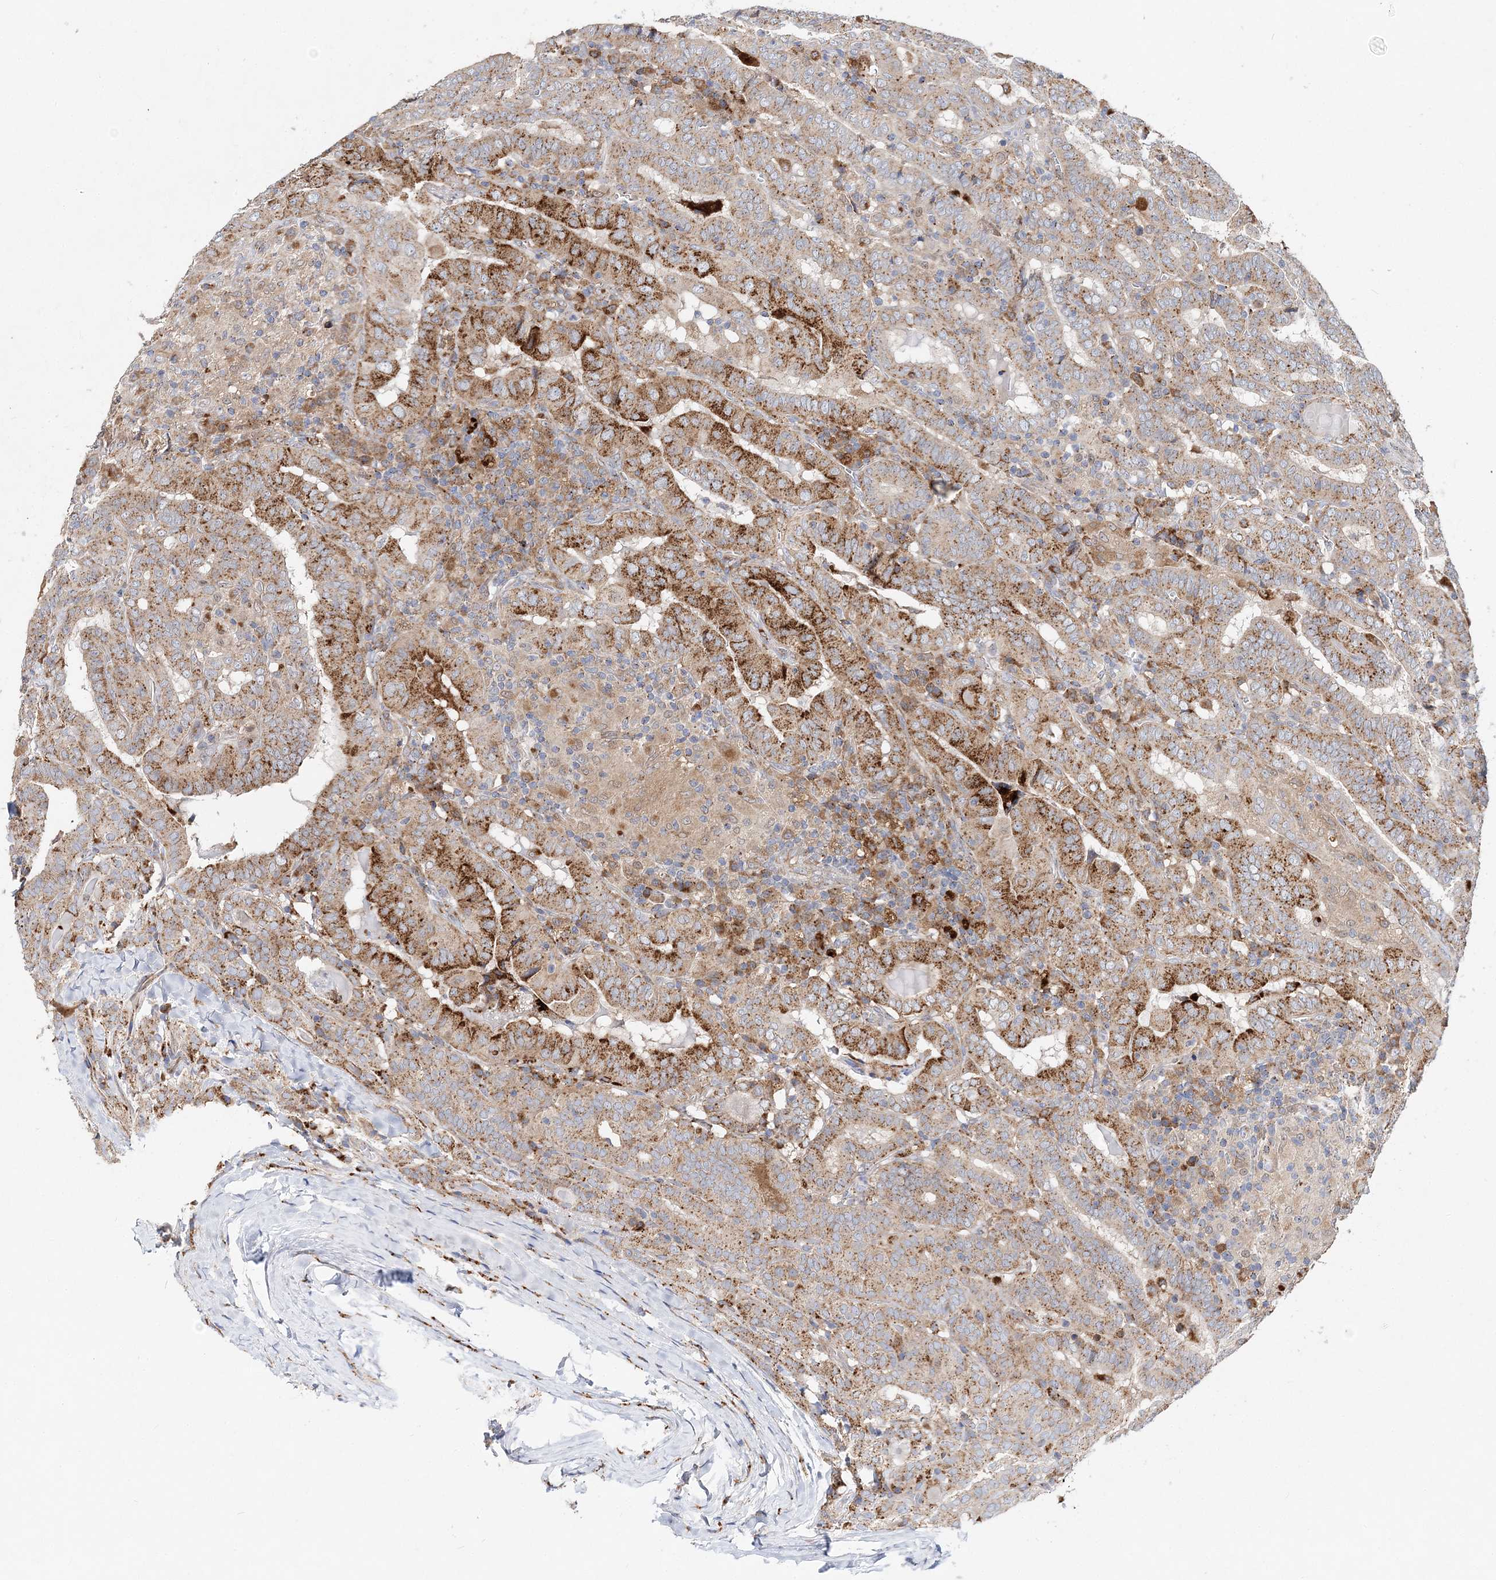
{"staining": {"intensity": "strong", "quantity": "25%-75%", "location": "cytoplasmic/membranous"}, "tissue": "thyroid cancer", "cell_type": "Tumor cells", "image_type": "cancer", "snomed": [{"axis": "morphology", "description": "Papillary adenocarcinoma, NOS"}, {"axis": "topography", "description": "Thyroid gland"}], "caption": "This photomicrograph reveals immunohistochemistry (IHC) staining of human papillary adenocarcinoma (thyroid), with high strong cytoplasmic/membranous expression in approximately 25%-75% of tumor cells.", "gene": "C3orf38", "patient": {"sex": "female", "age": 72}}